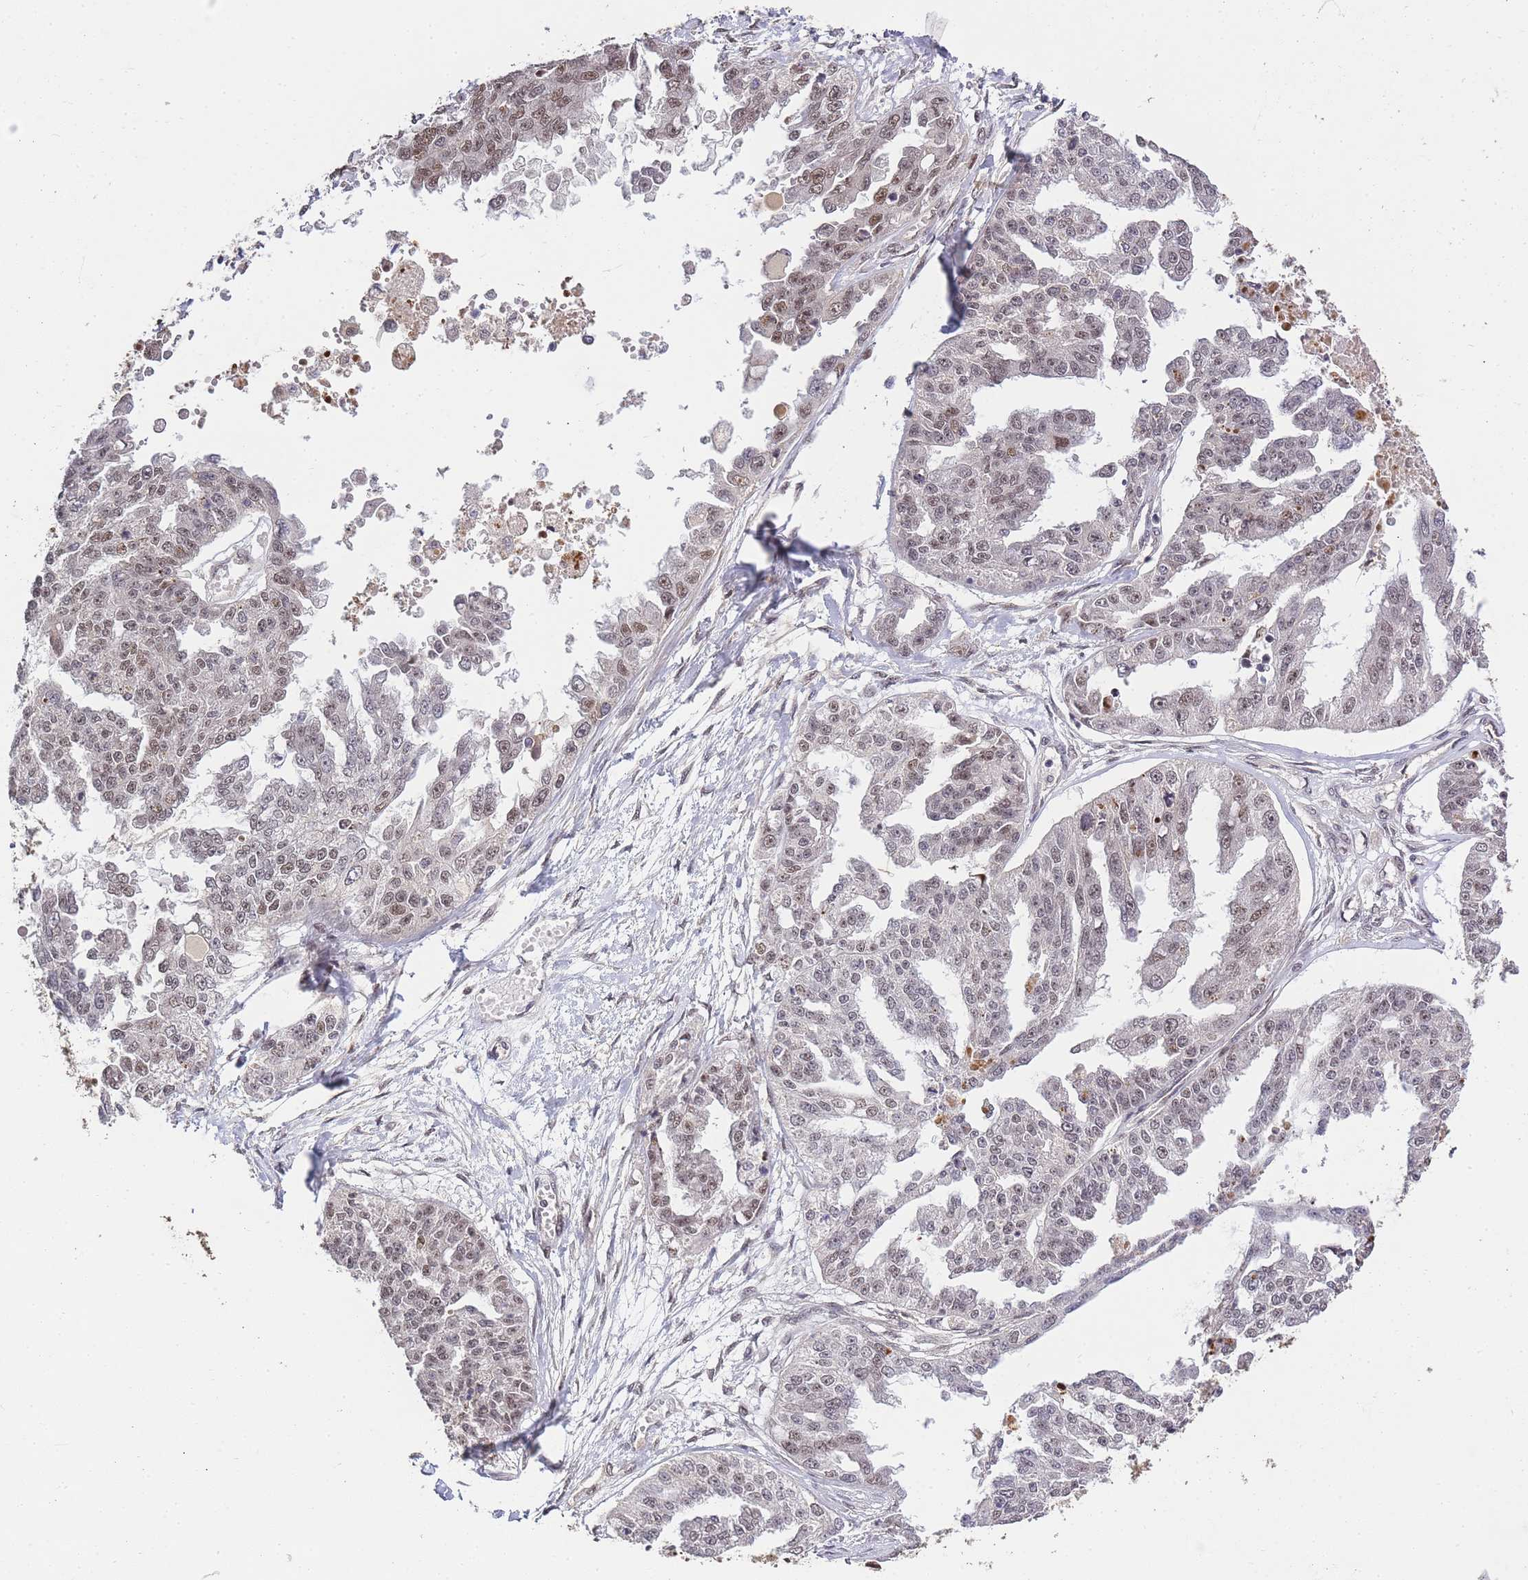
{"staining": {"intensity": "moderate", "quantity": "25%-75%", "location": "nuclear"}, "tissue": "ovarian cancer", "cell_type": "Tumor cells", "image_type": "cancer", "snomed": [{"axis": "morphology", "description": "Cystadenocarcinoma, serous, NOS"}, {"axis": "topography", "description": "Ovary"}], "caption": "IHC photomicrograph of human ovarian serous cystadenocarcinoma stained for a protein (brown), which shows medium levels of moderate nuclear staining in about 25%-75% of tumor cells.", "gene": "PRKDC", "patient": {"sex": "female", "age": 58}}